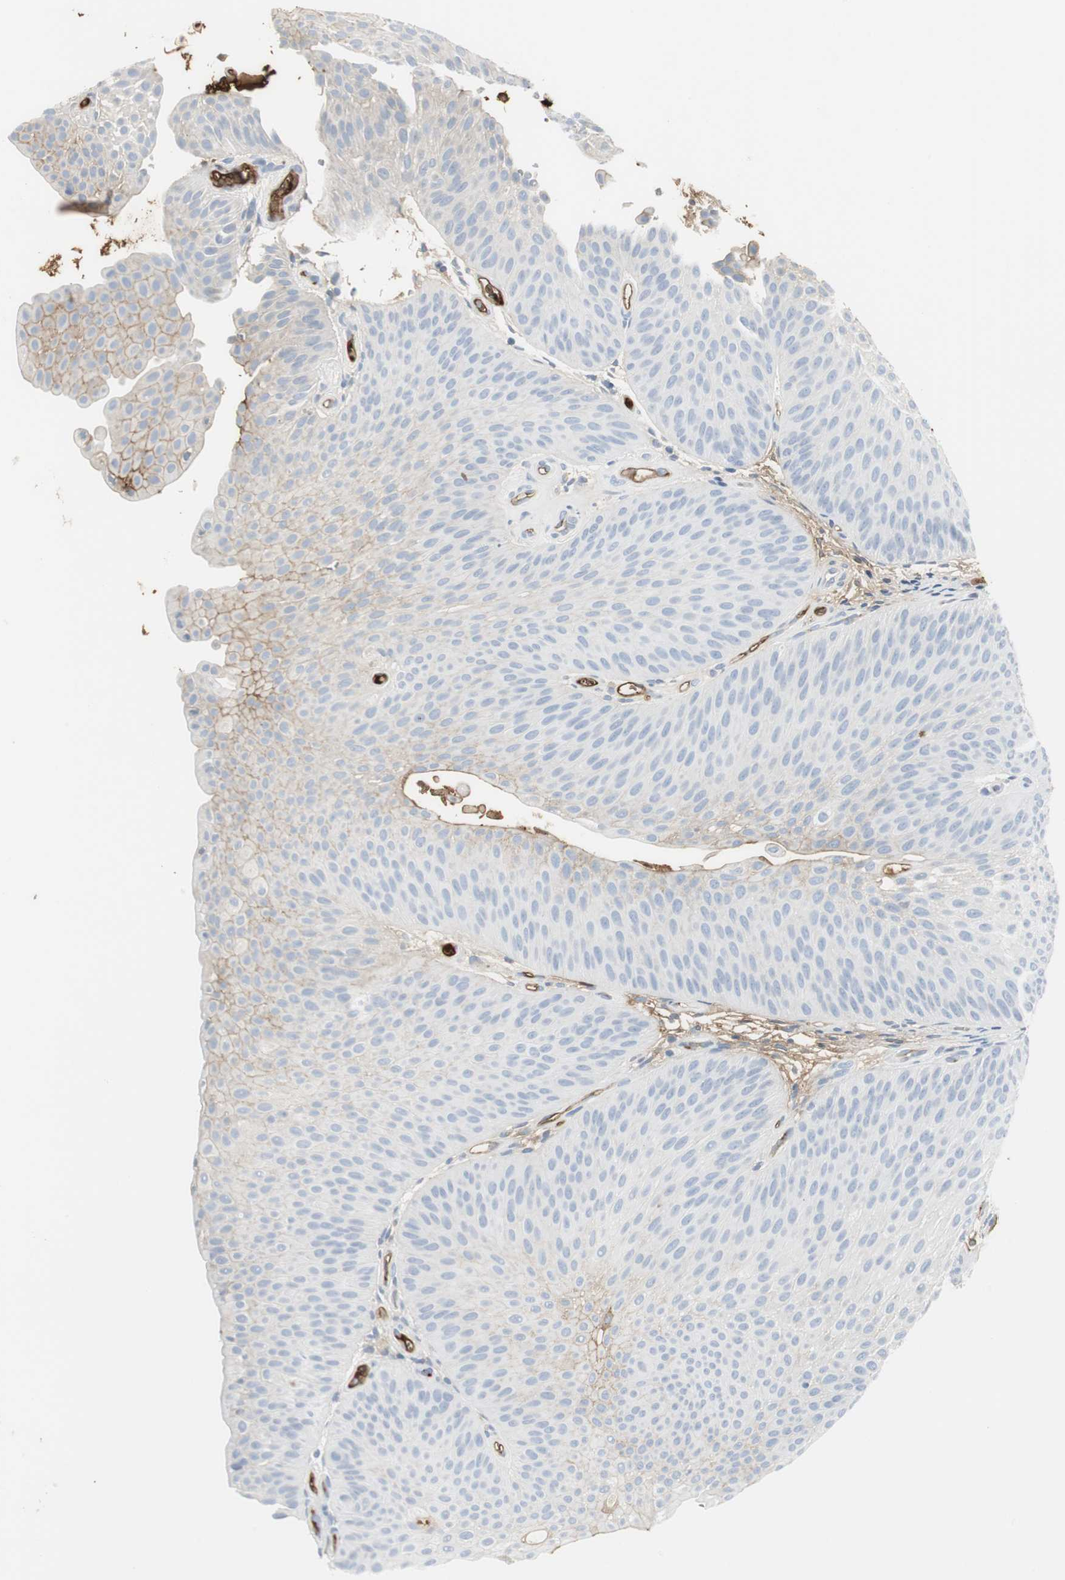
{"staining": {"intensity": "negative", "quantity": "none", "location": "none"}, "tissue": "urothelial cancer", "cell_type": "Tumor cells", "image_type": "cancer", "snomed": [{"axis": "morphology", "description": "Urothelial carcinoma, Low grade"}, {"axis": "topography", "description": "Urinary bladder"}], "caption": "The image demonstrates no staining of tumor cells in urothelial carcinoma (low-grade).", "gene": "IGHA1", "patient": {"sex": "female", "age": 60}}